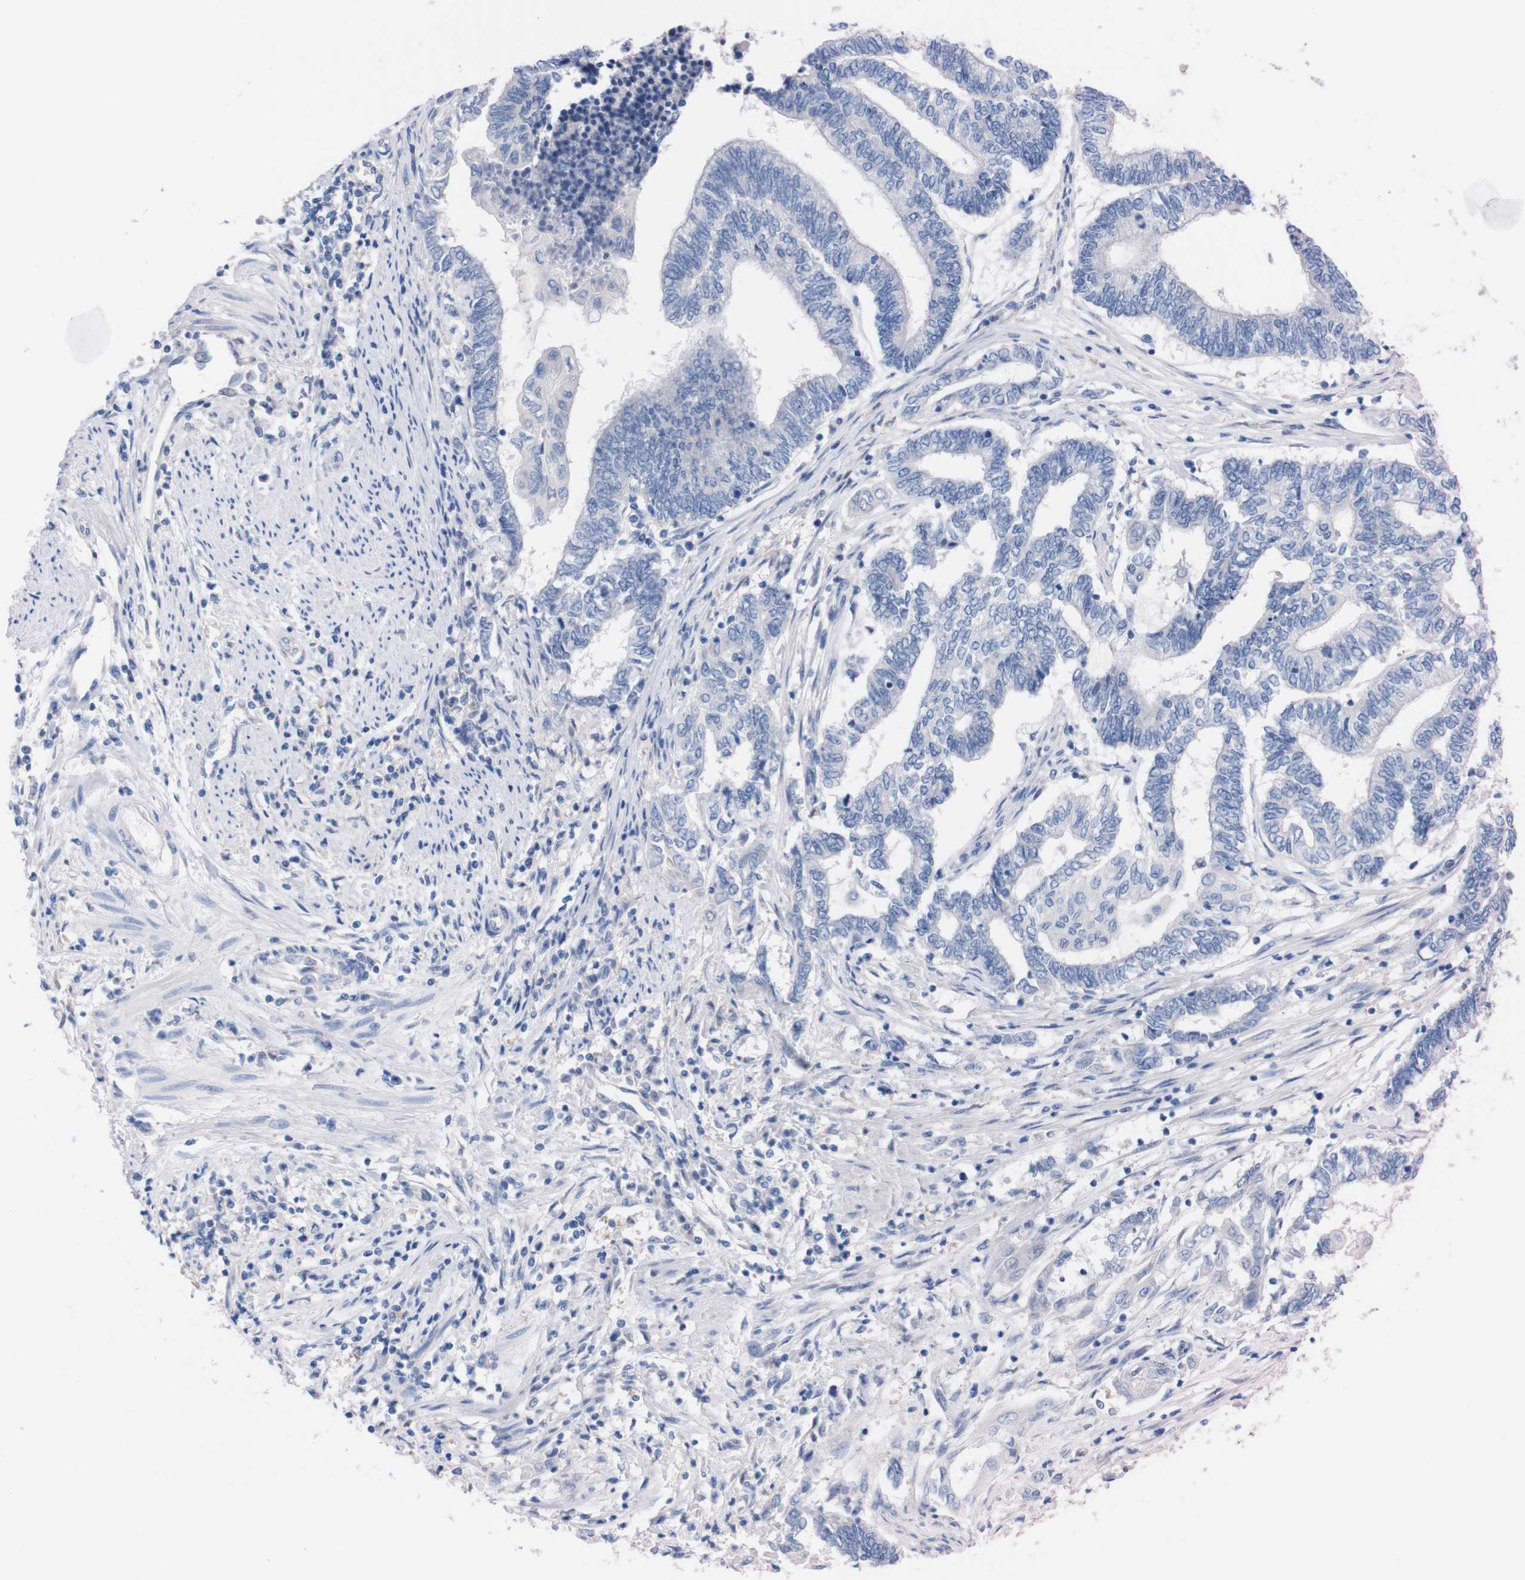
{"staining": {"intensity": "negative", "quantity": "none", "location": "none"}, "tissue": "endometrial cancer", "cell_type": "Tumor cells", "image_type": "cancer", "snomed": [{"axis": "morphology", "description": "Adenocarcinoma, NOS"}, {"axis": "topography", "description": "Uterus"}, {"axis": "topography", "description": "Endometrium"}], "caption": "Human endometrial cancer stained for a protein using immunohistochemistry demonstrates no positivity in tumor cells.", "gene": "TMEM243", "patient": {"sex": "female", "age": 70}}